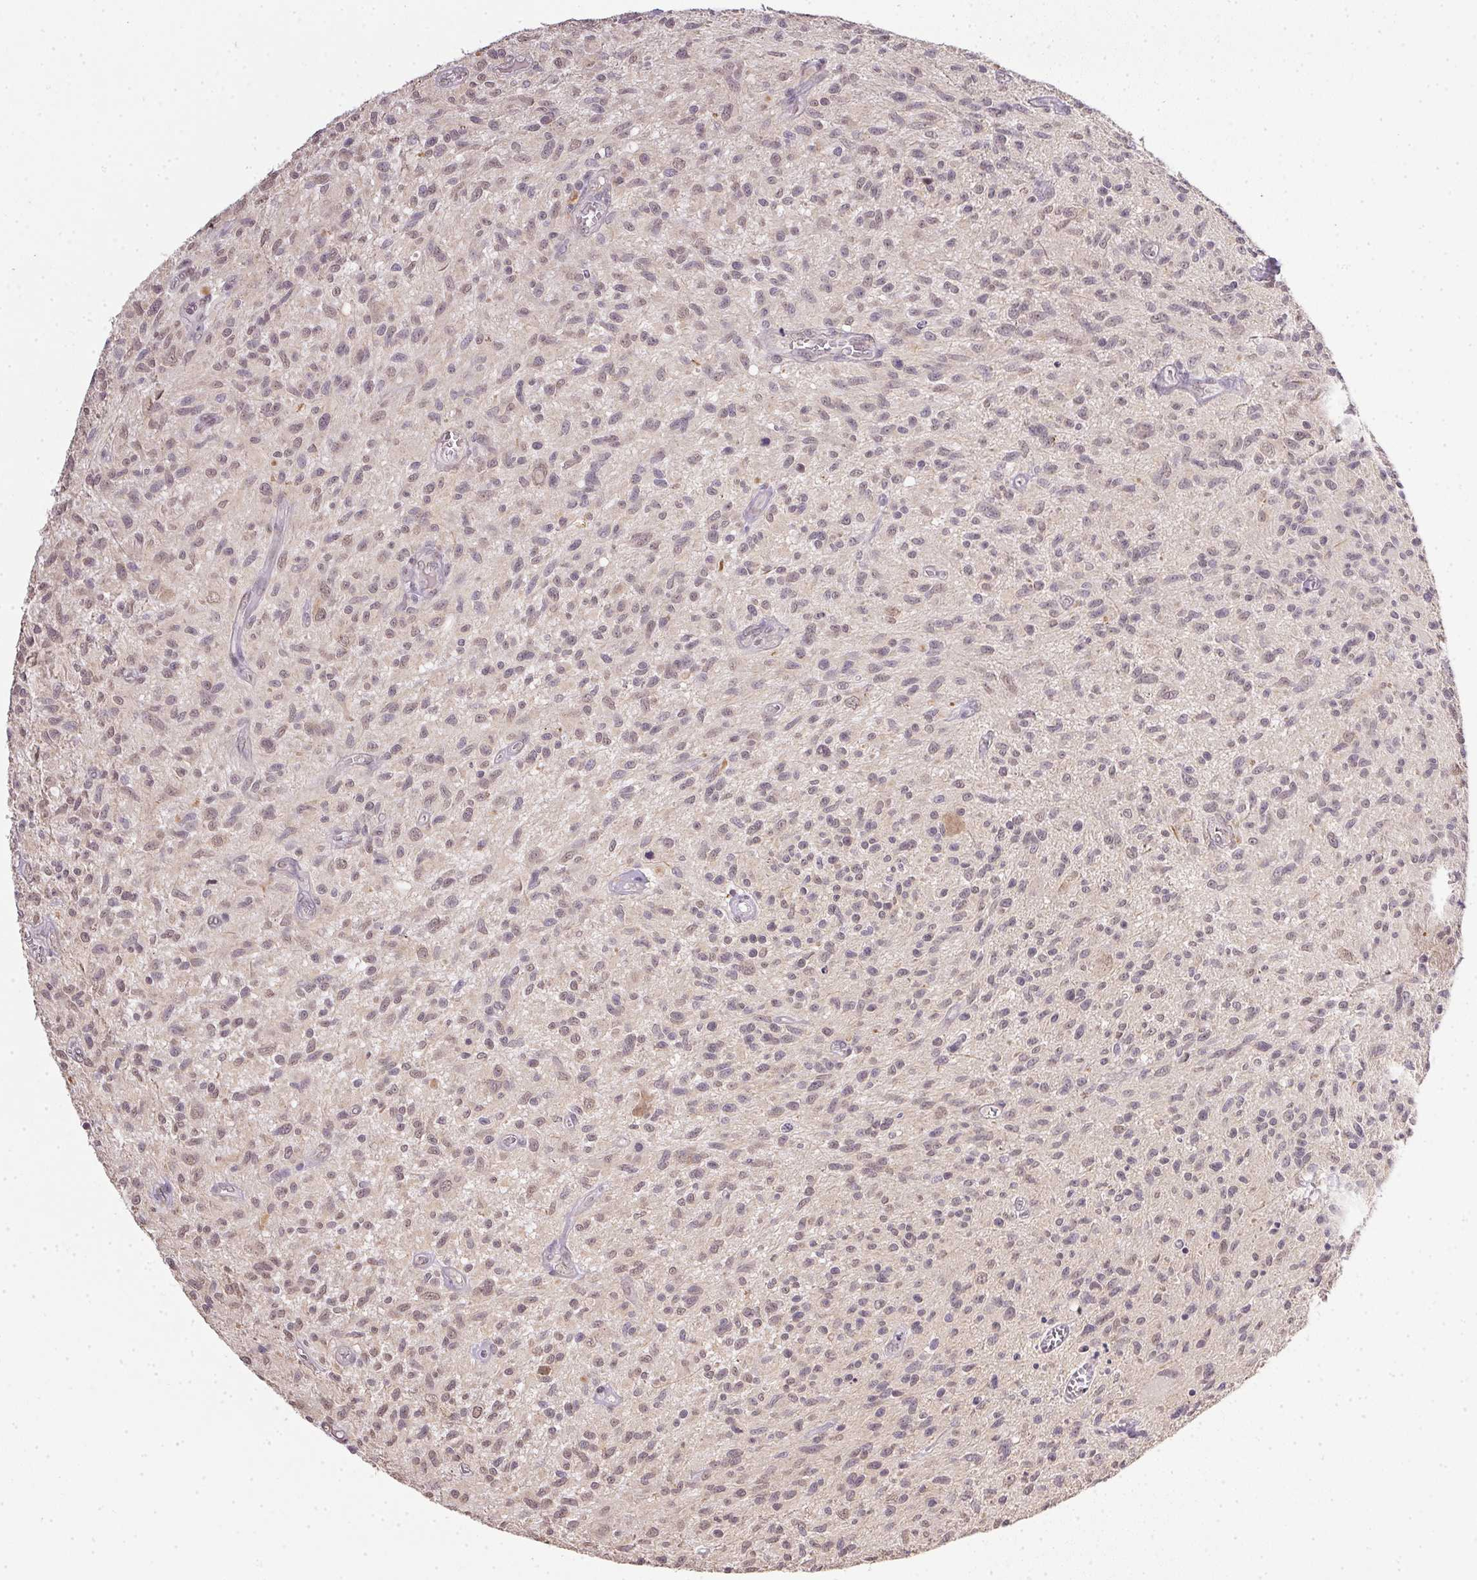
{"staining": {"intensity": "weak", "quantity": "<25%", "location": "nuclear"}, "tissue": "glioma", "cell_type": "Tumor cells", "image_type": "cancer", "snomed": [{"axis": "morphology", "description": "Glioma, malignant, High grade"}, {"axis": "topography", "description": "Brain"}], "caption": "Human malignant glioma (high-grade) stained for a protein using immunohistochemistry (IHC) shows no positivity in tumor cells.", "gene": "PPP4R4", "patient": {"sex": "male", "age": 75}}